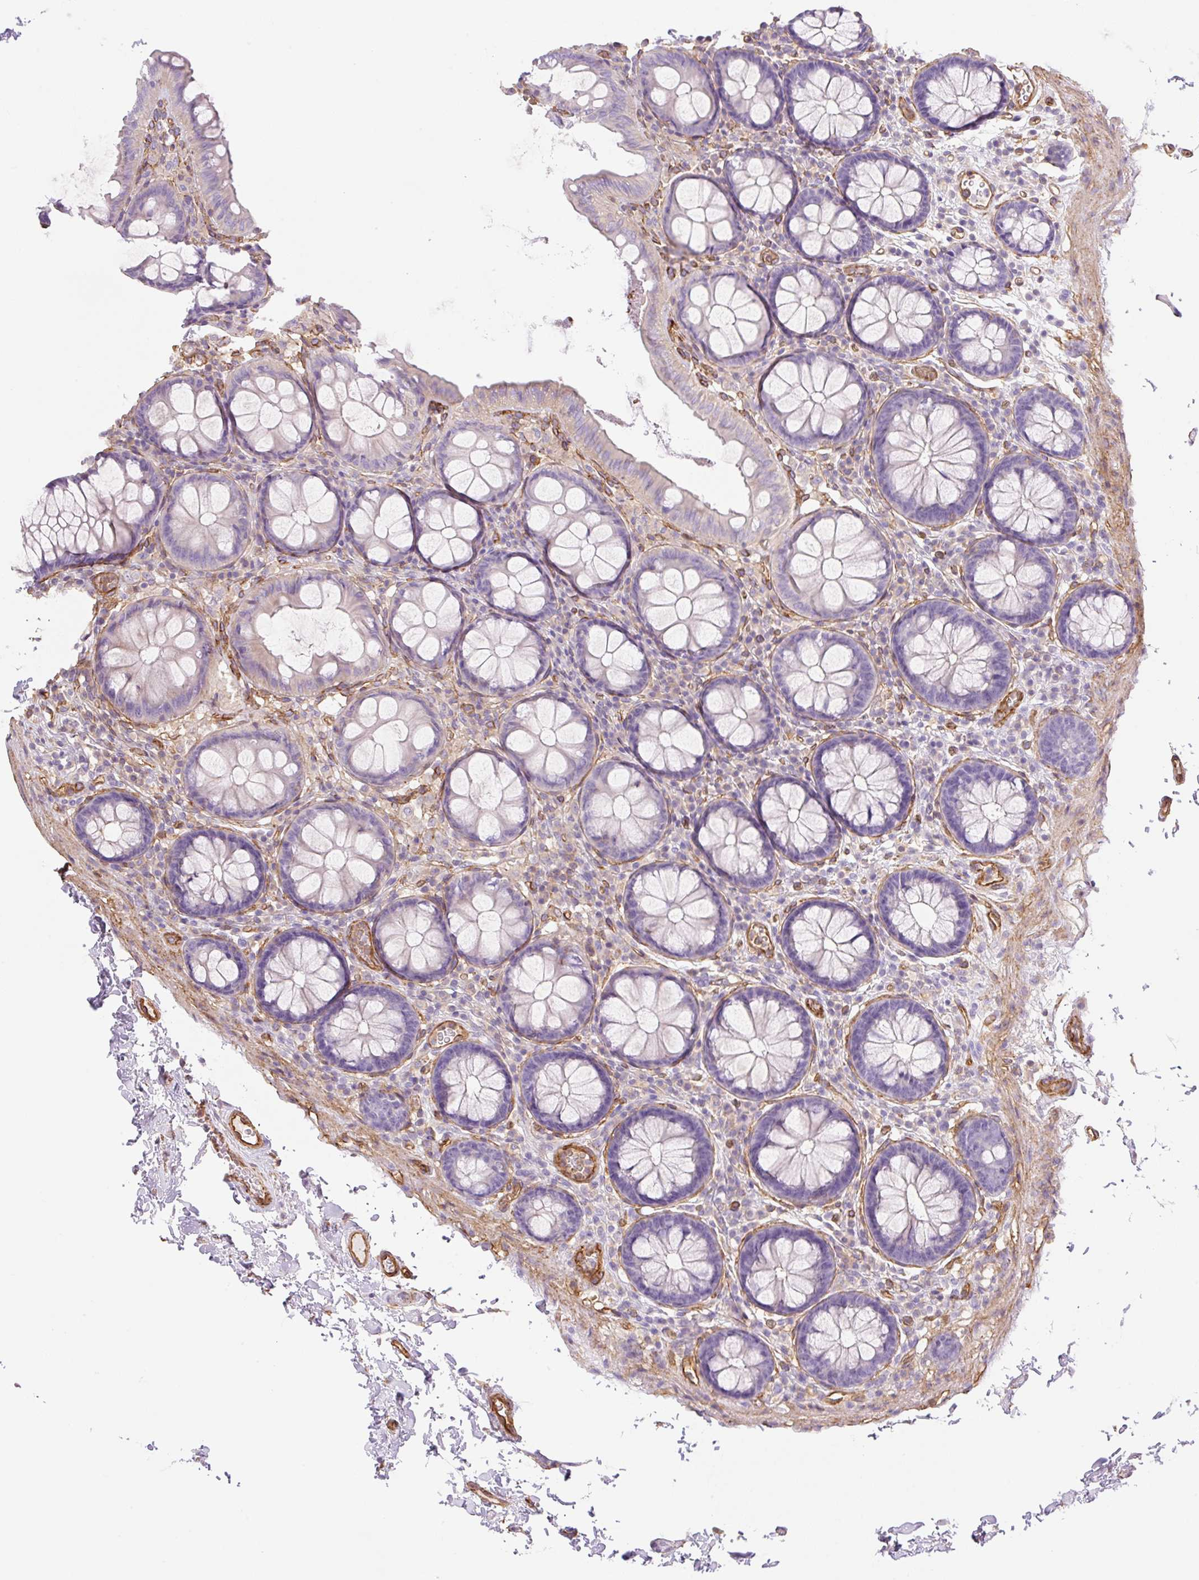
{"staining": {"intensity": "strong", "quantity": ">75%", "location": "cytoplasmic/membranous"}, "tissue": "colon", "cell_type": "Endothelial cells", "image_type": "normal", "snomed": [{"axis": "morphology", "description": "Normal tissue, NOS"}, {"axis": "topography", "description": "Colon"}, {"axis": "topography", "description": "Peripheral nerve tissue"}], "caption": "Colon stained with IHC exhibits strong cytoplasmic/membranous staining in about >75% of endothelial cells. (DAB IHC with brightfield microscopy, high magnification).", "gene": "EHD1", "patient": {"sex": "male", "age": 84}}